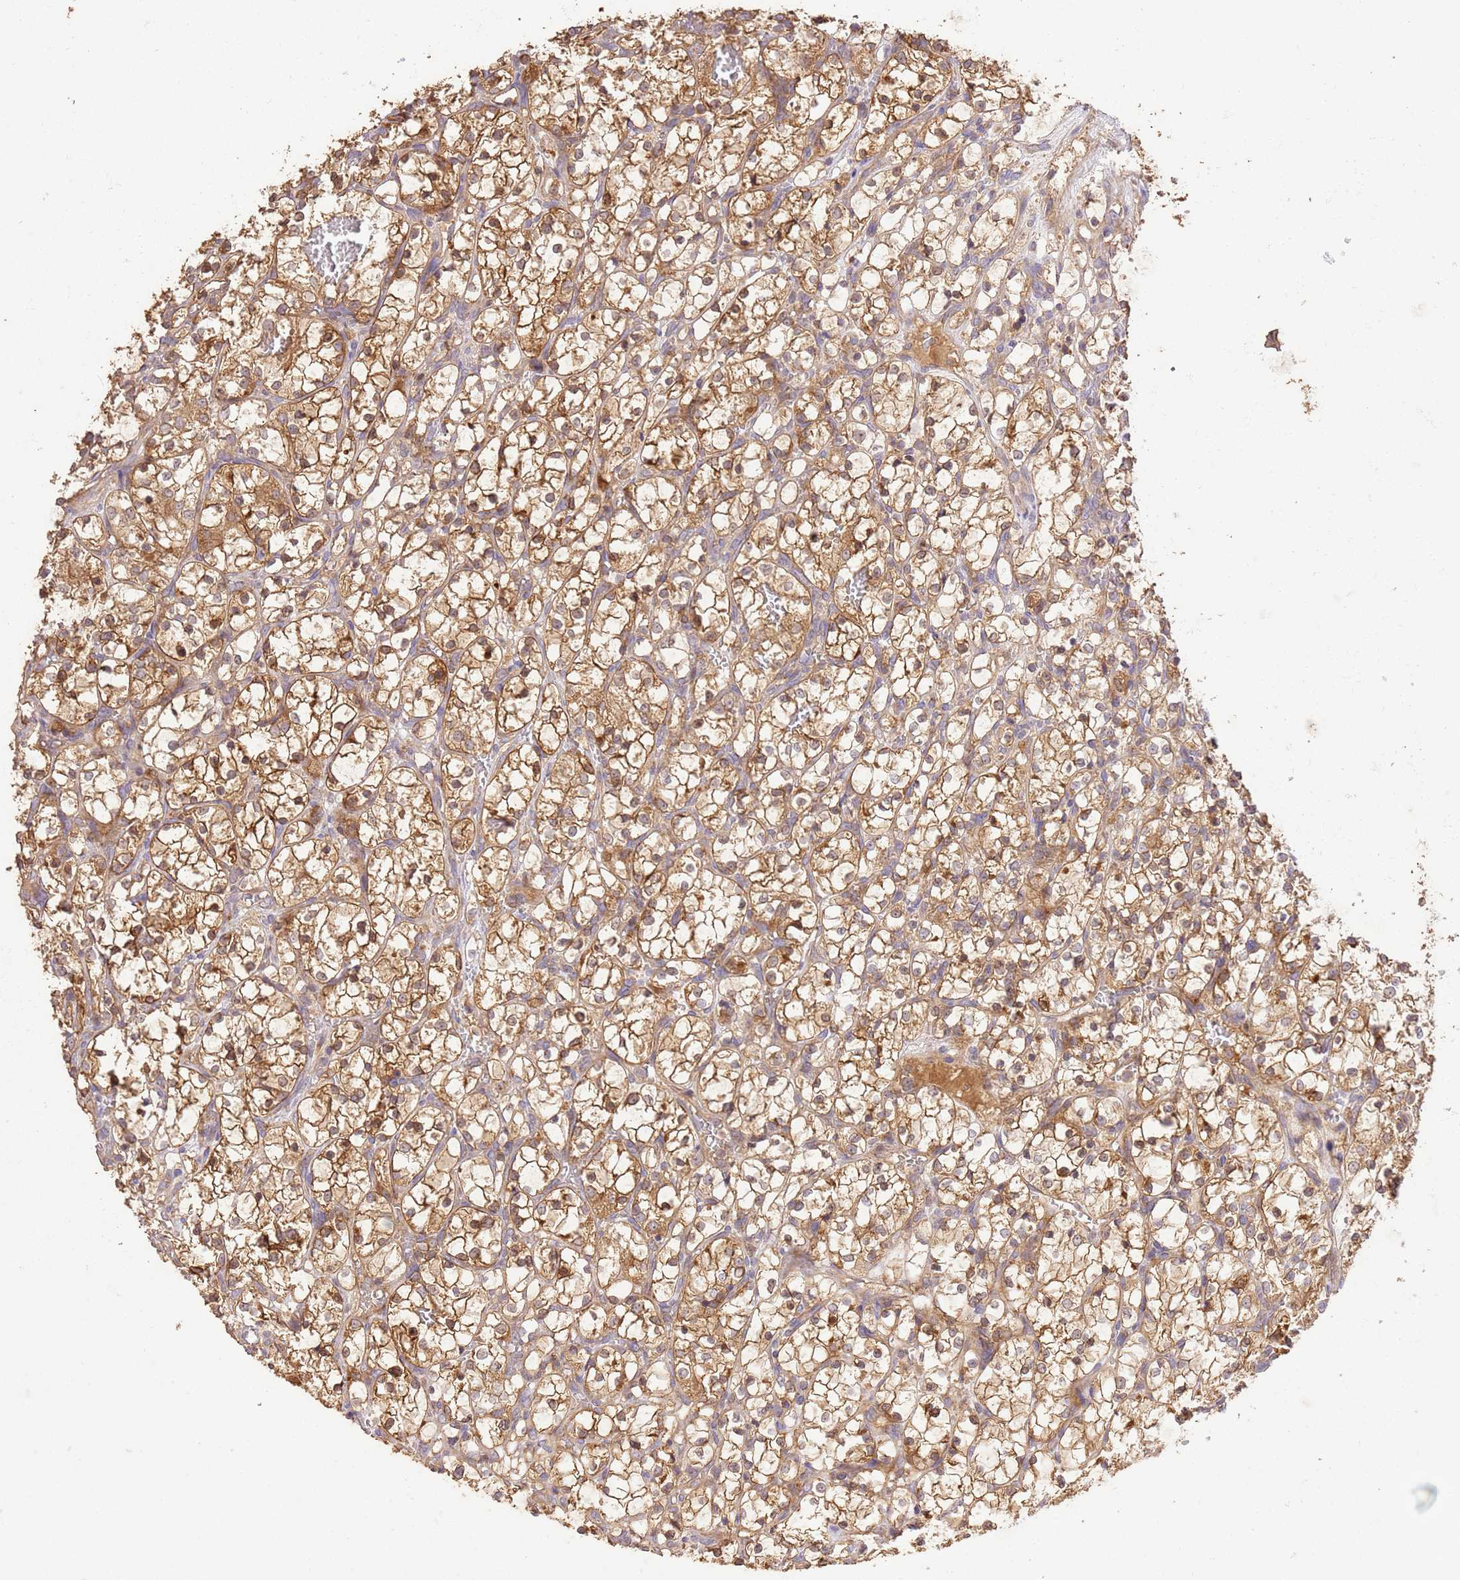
{"staining": {"intensity": "moderate", "quantity": ">75%", "location": "cytoplasmic/membranous"}, "tissue": "renal cancer", "cell_type": "Tumor cells", "image_type": "cancer", "snomed": [{"axis": "morphology", "description": "Adenocarcinoma, NOS"}, {"axis": "topography", "description": "Kidney"}], "caption": "A medium amount of moderate cytoplasmic/membranous positivity is appreciated in approximately >75% of tumor cells in renal cancer (adenocarcinoma) tissue.", "gene": "LRRC28", "patient": {"sex": "female", "age": 69}}